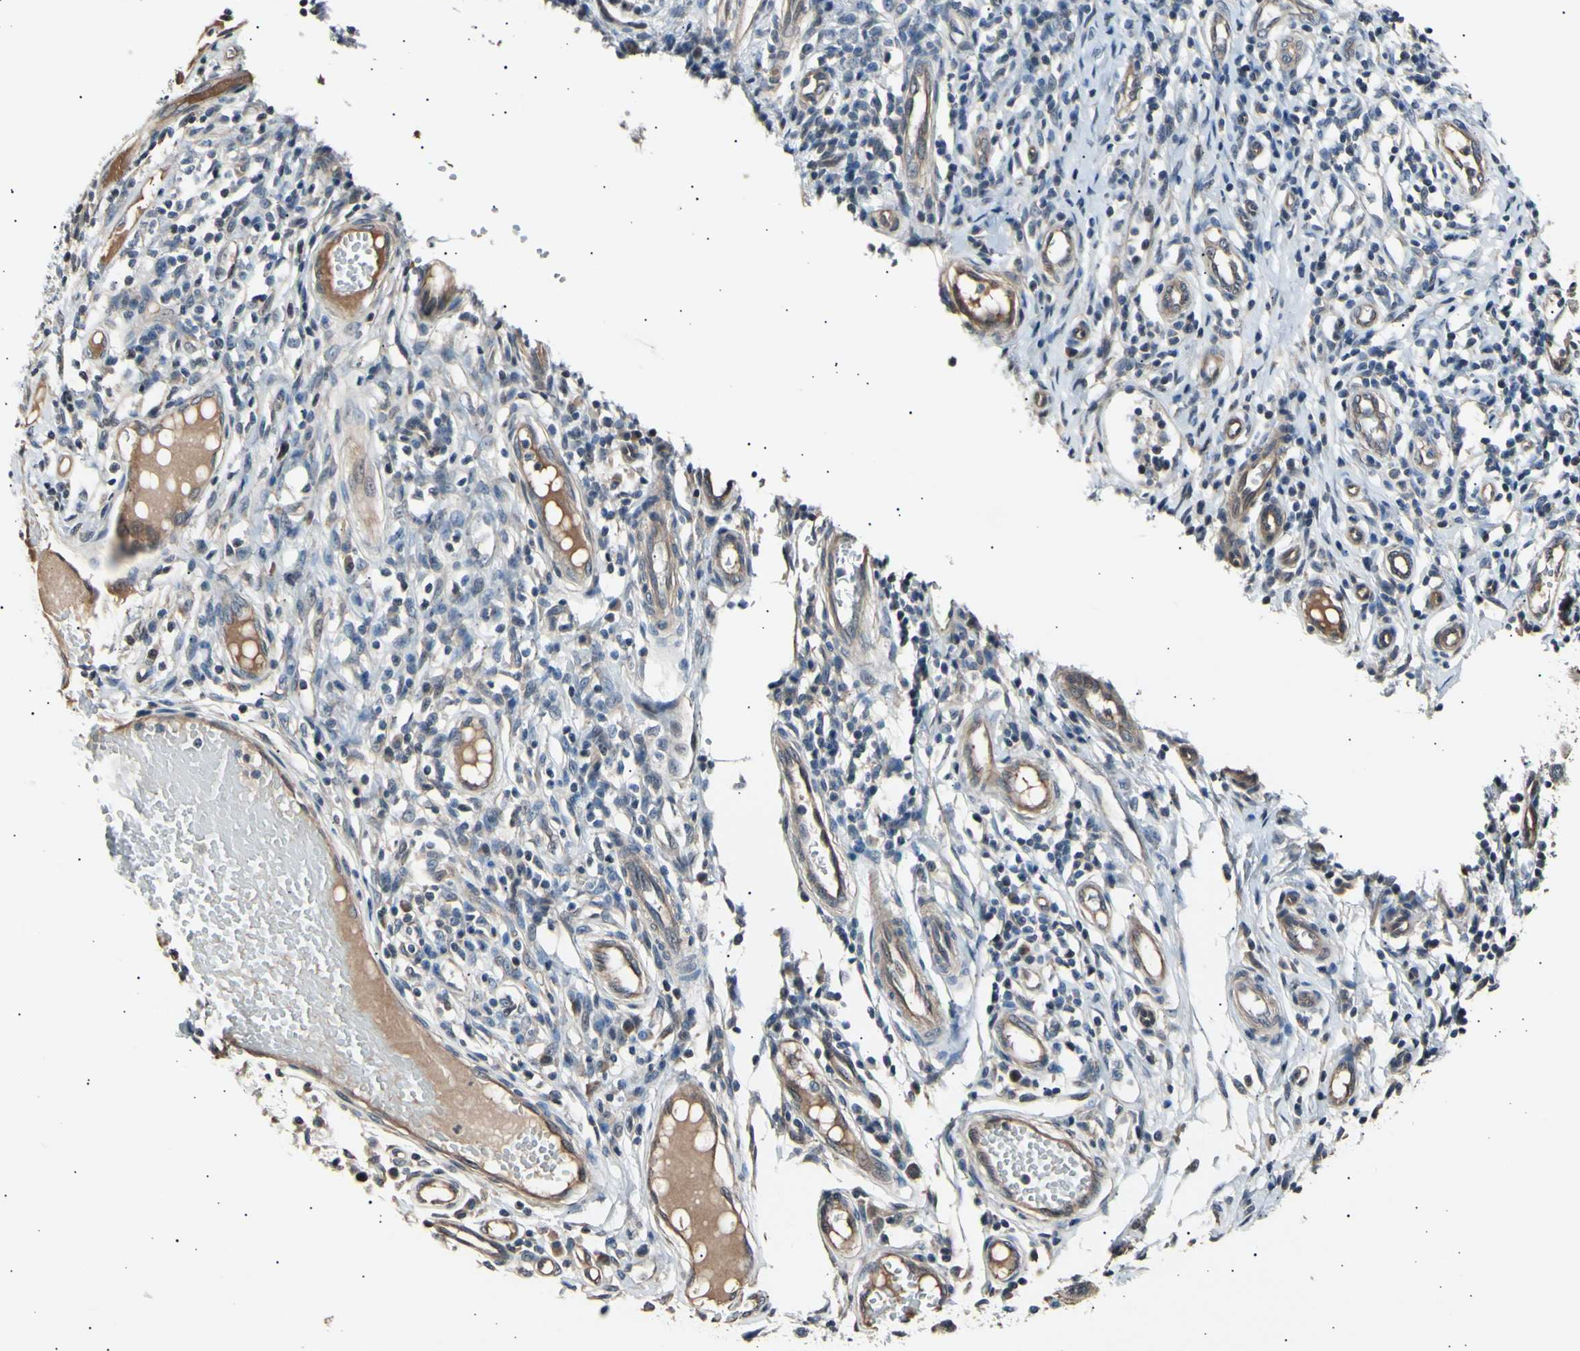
{"staining": {"intensity": "negative", "quantity": "none", "location": "none"}, "tissue": "skin cancer", "cell_type": "Tumor cells", "image_type": "cancer", "snomed": [{"axis": "morphology", "description": "Normal tissue, NOS"}, {"axis": "morphology", "description": "Basal cell carcinoma"}, {"axis": "topography", "description": "Skin"}], "caption": "Micrograph shows no significant protein staining in tumor cells of skin cancer. (Stains: DAB (3,3'-diaminobenzidine) IHC with hematoxylin counter stain, Microscopy: brightfield microscopy at high magnification).", "gene": "AK1", "patient": {"sex": "male", "age": 87}}